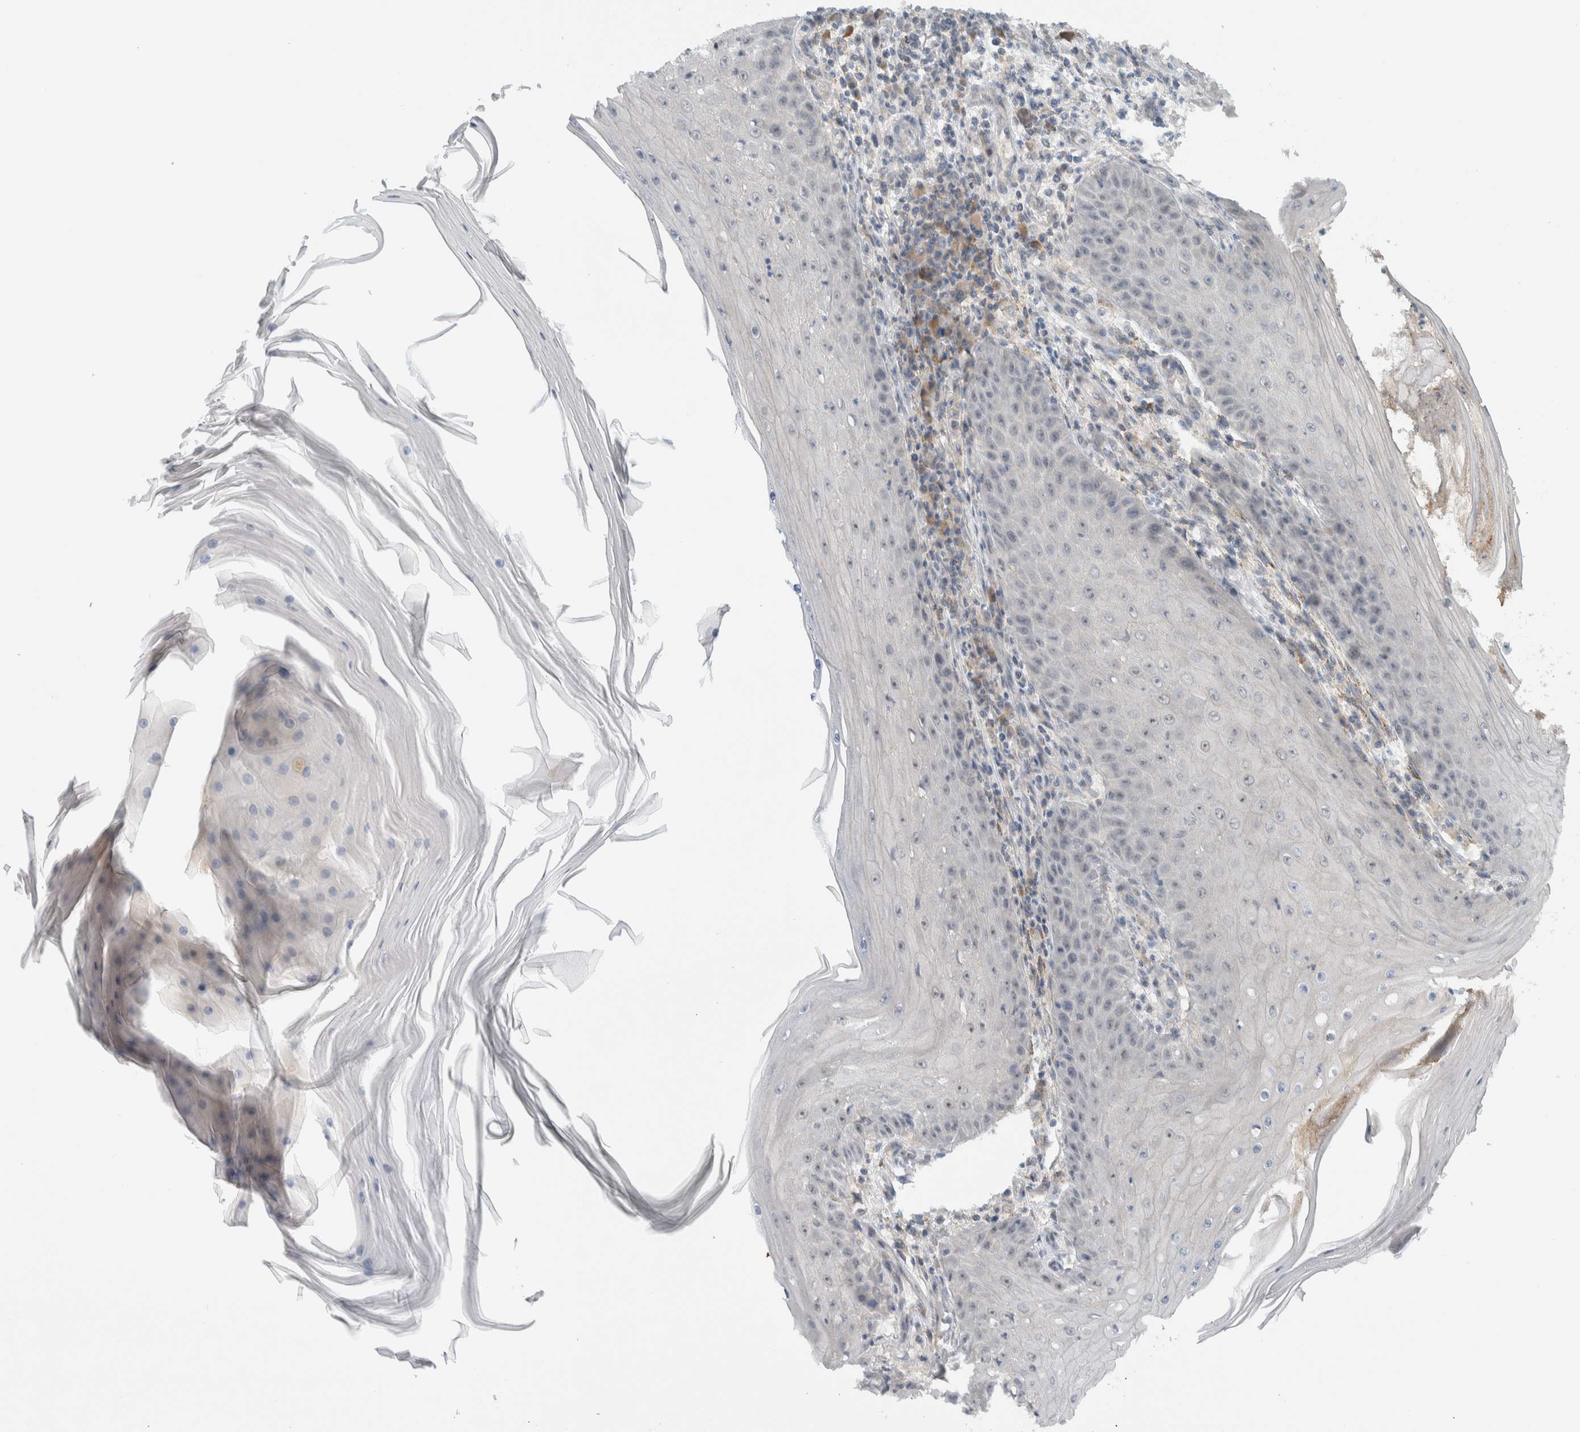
{"staining": {"intensity": "negative", "quantity": "none", "location": "none"}, "tissue": "skin cancer", "cell_type": "Tumor cells", "image_type": "cancer", "snomed": [{"axis": "morphology", "description": "Squamous cell carcinoma, NOS"}, {"axis": "topography", "description": "Skin"}], "caption": "Immunohistochemistry histopathology image of skin cancer stained for a protein (brown), which displays no expression in tumor cells. (DAB immunohistochemistry visualized using brightfield microscopy, high magnification).", "gene": "MPRIP", "patient": {"sex": "female", "age": 73}}